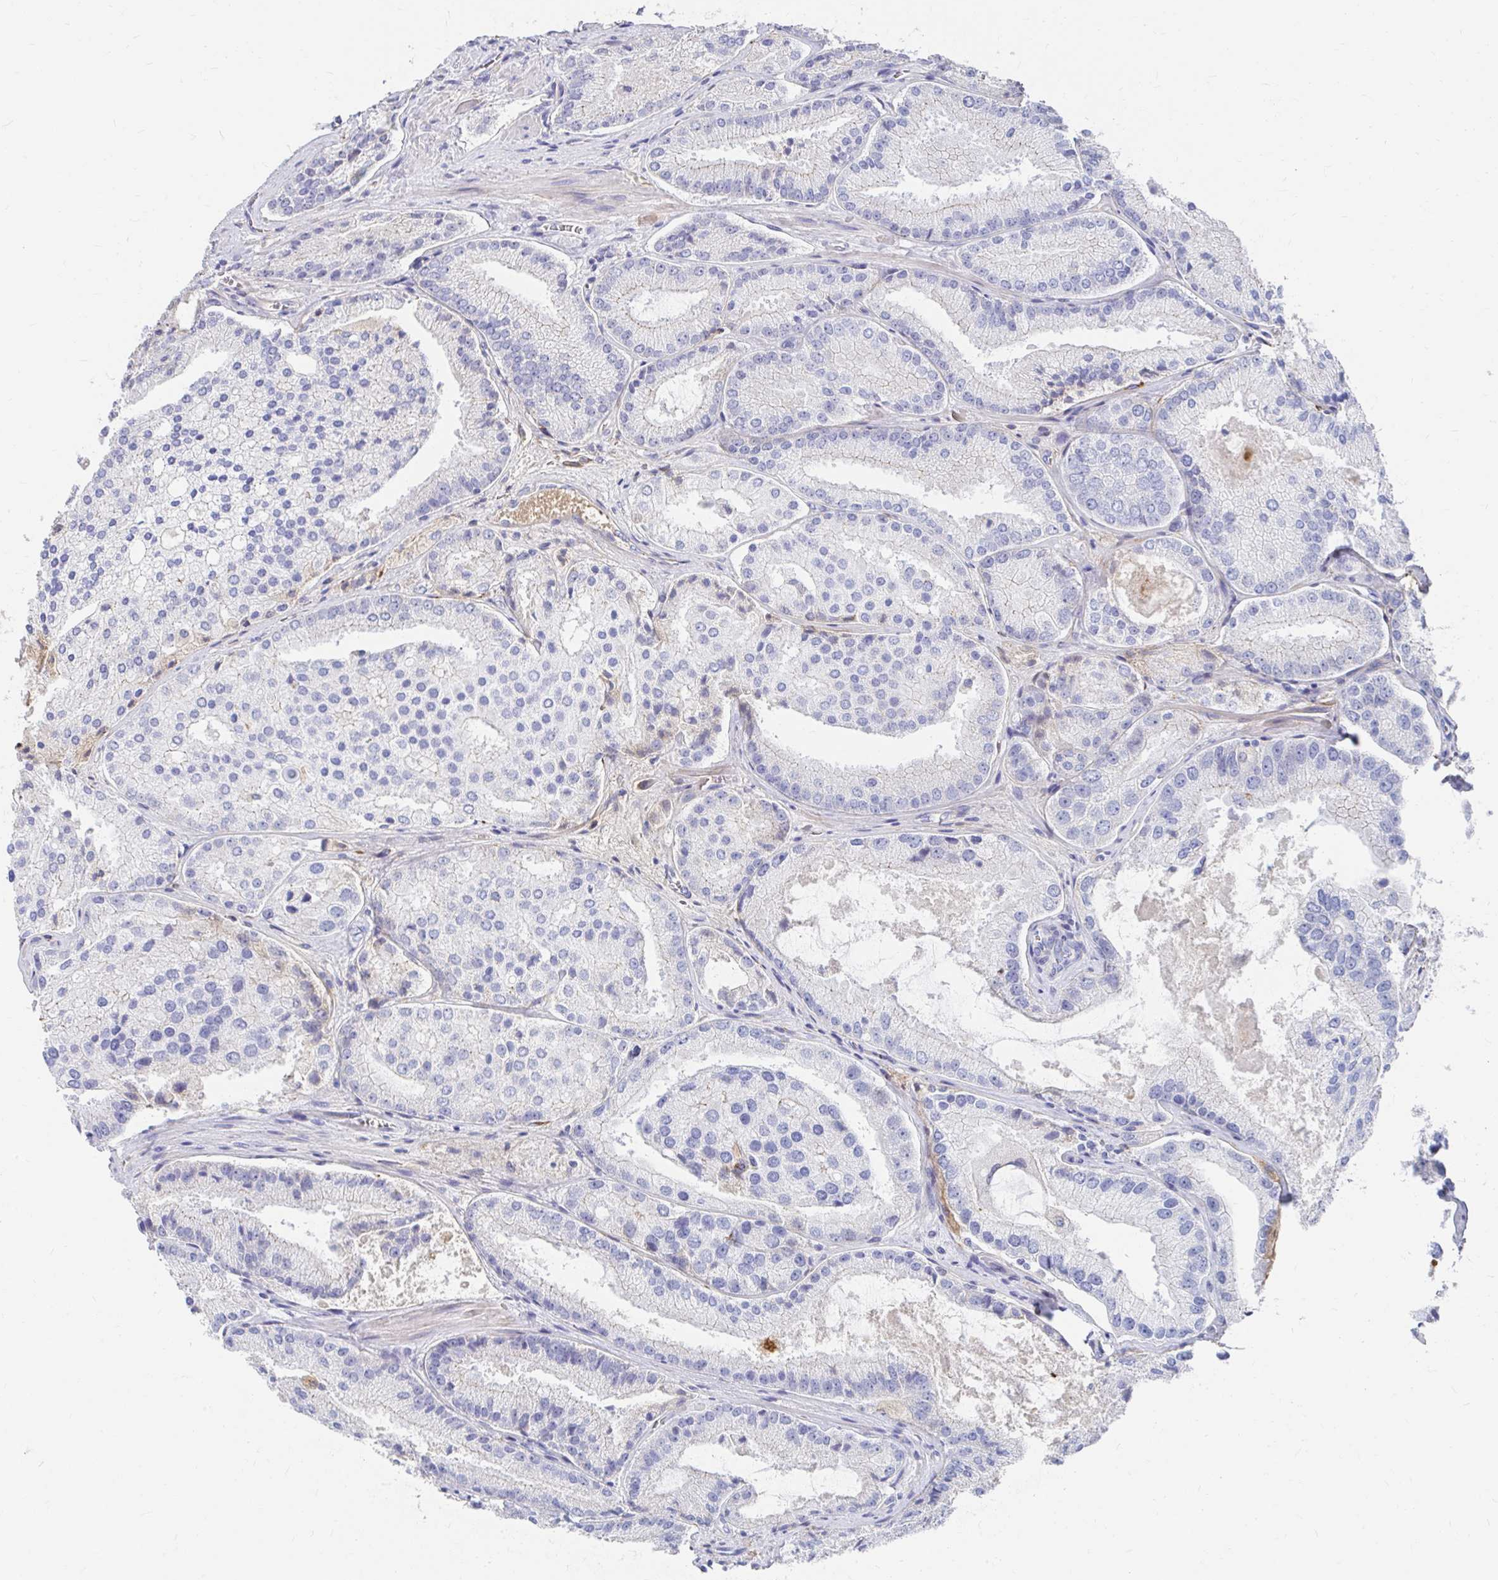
{"staining": {"intensity": "negative", "quantity": "none", "location": "none"}, "tissue": "prostate cancer", "cell_type": "Tumor cells", "image_type": "cancer", "snomed": [{"axis": "morphology", "description": "Adenocarcinoma, High grade"}, {"axis": "topography", "description": "Prostate"}], "caption": "Immunohistochemical staining of high-grade adenocarcinoma (prostate) demonstrates no significant positivity in tumor cells.", "gene": "LAMC3", "patient": {"sex": "male", "age": 73}}